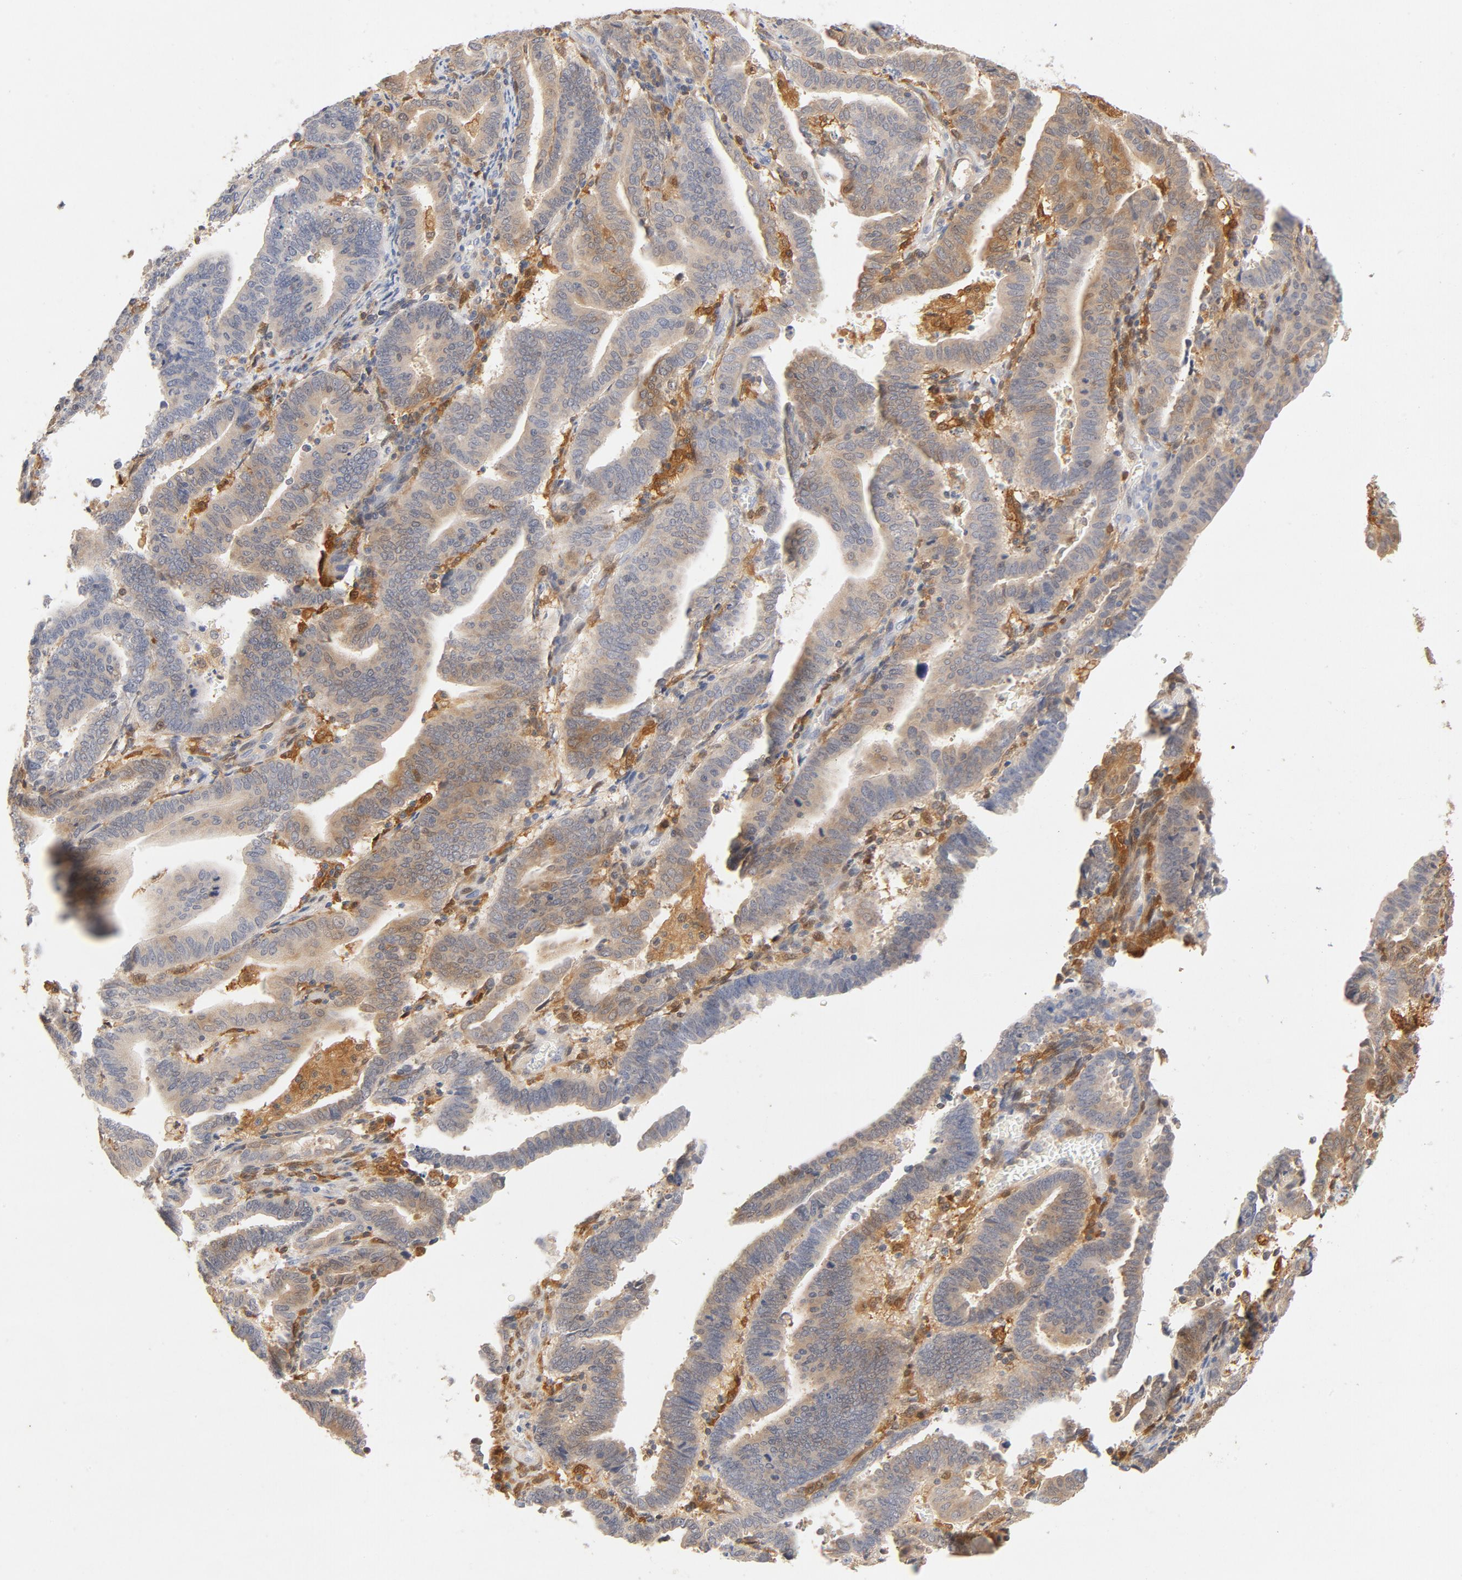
{"staining": {"intensity": "moderate", "quantity": "25%-75%", "location": "cytoplasmic/membranous"}, "tissue": "endometrial cancer", "cell_type": "Tumor cells", "image_type": "cancer", "snomed": [{"axis": "morphology", "description": "Adenocarcinoma, NOS"}, {"axis": "topography", "description": "Uterus"}], "caption": "Endometrial cancer stained with a protein marker displays moderate staining in tumor cells.", "gene": "STAT1", "patient": {"sex": "female", "age": 83}}